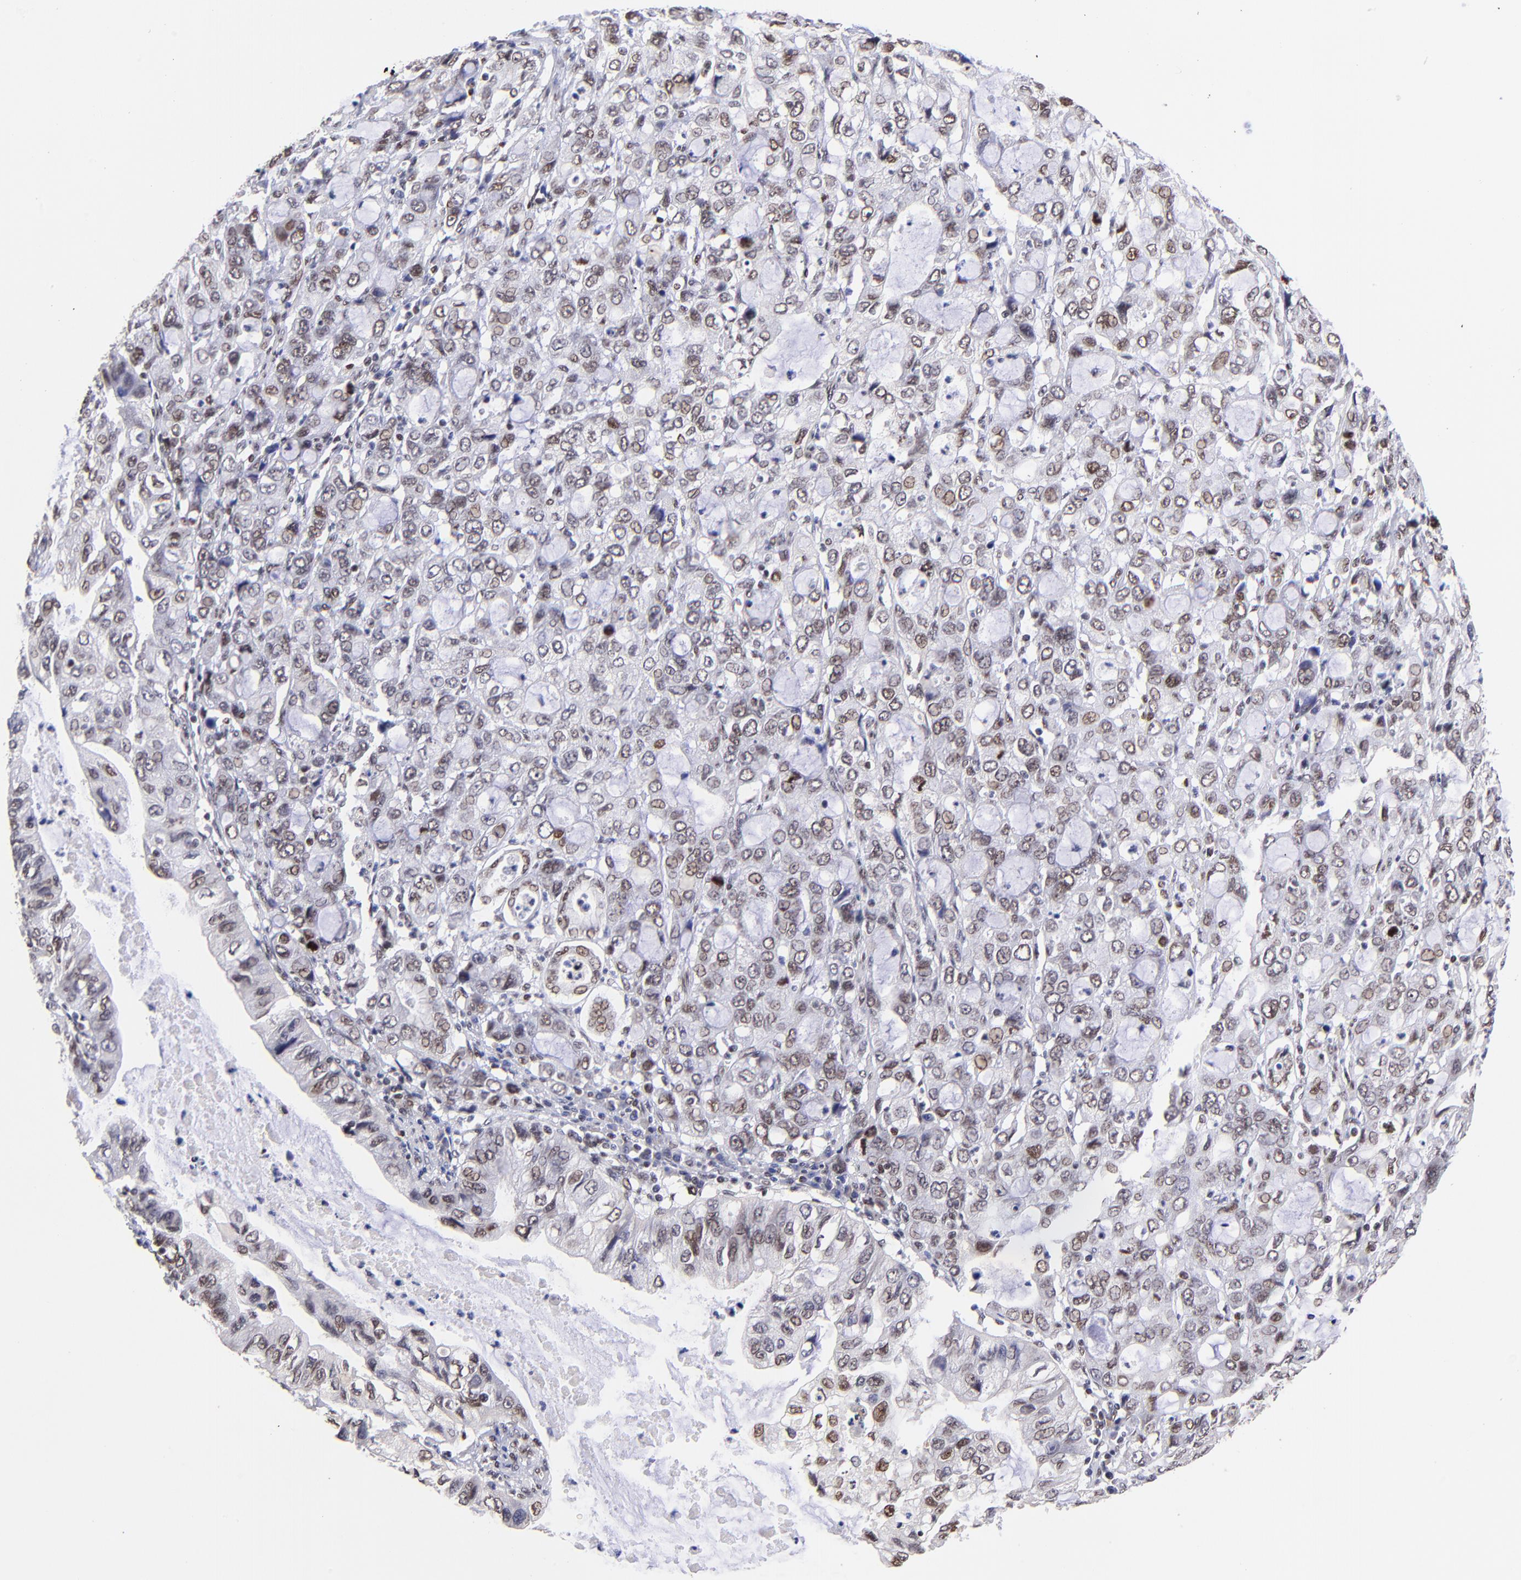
{"staining": {"intensity": "weak", "quantity": ">75%", "location": "nuclear"}, "tissue": "stomach cancer", "cell_type": "Tumor cells", "image_type": "cancer", "snomed": [{"axis": "morphology", "description": "Adenocarcinoma, NOS"}, {"axis": "topography", "description": "Stomach, upper"}], "caption": "Stomach cancer stained for a protein shows weak nuclear positivity in tumor cells.", "gene": "MIDEAS", "patient": {"sex": "female", "age": 52}}